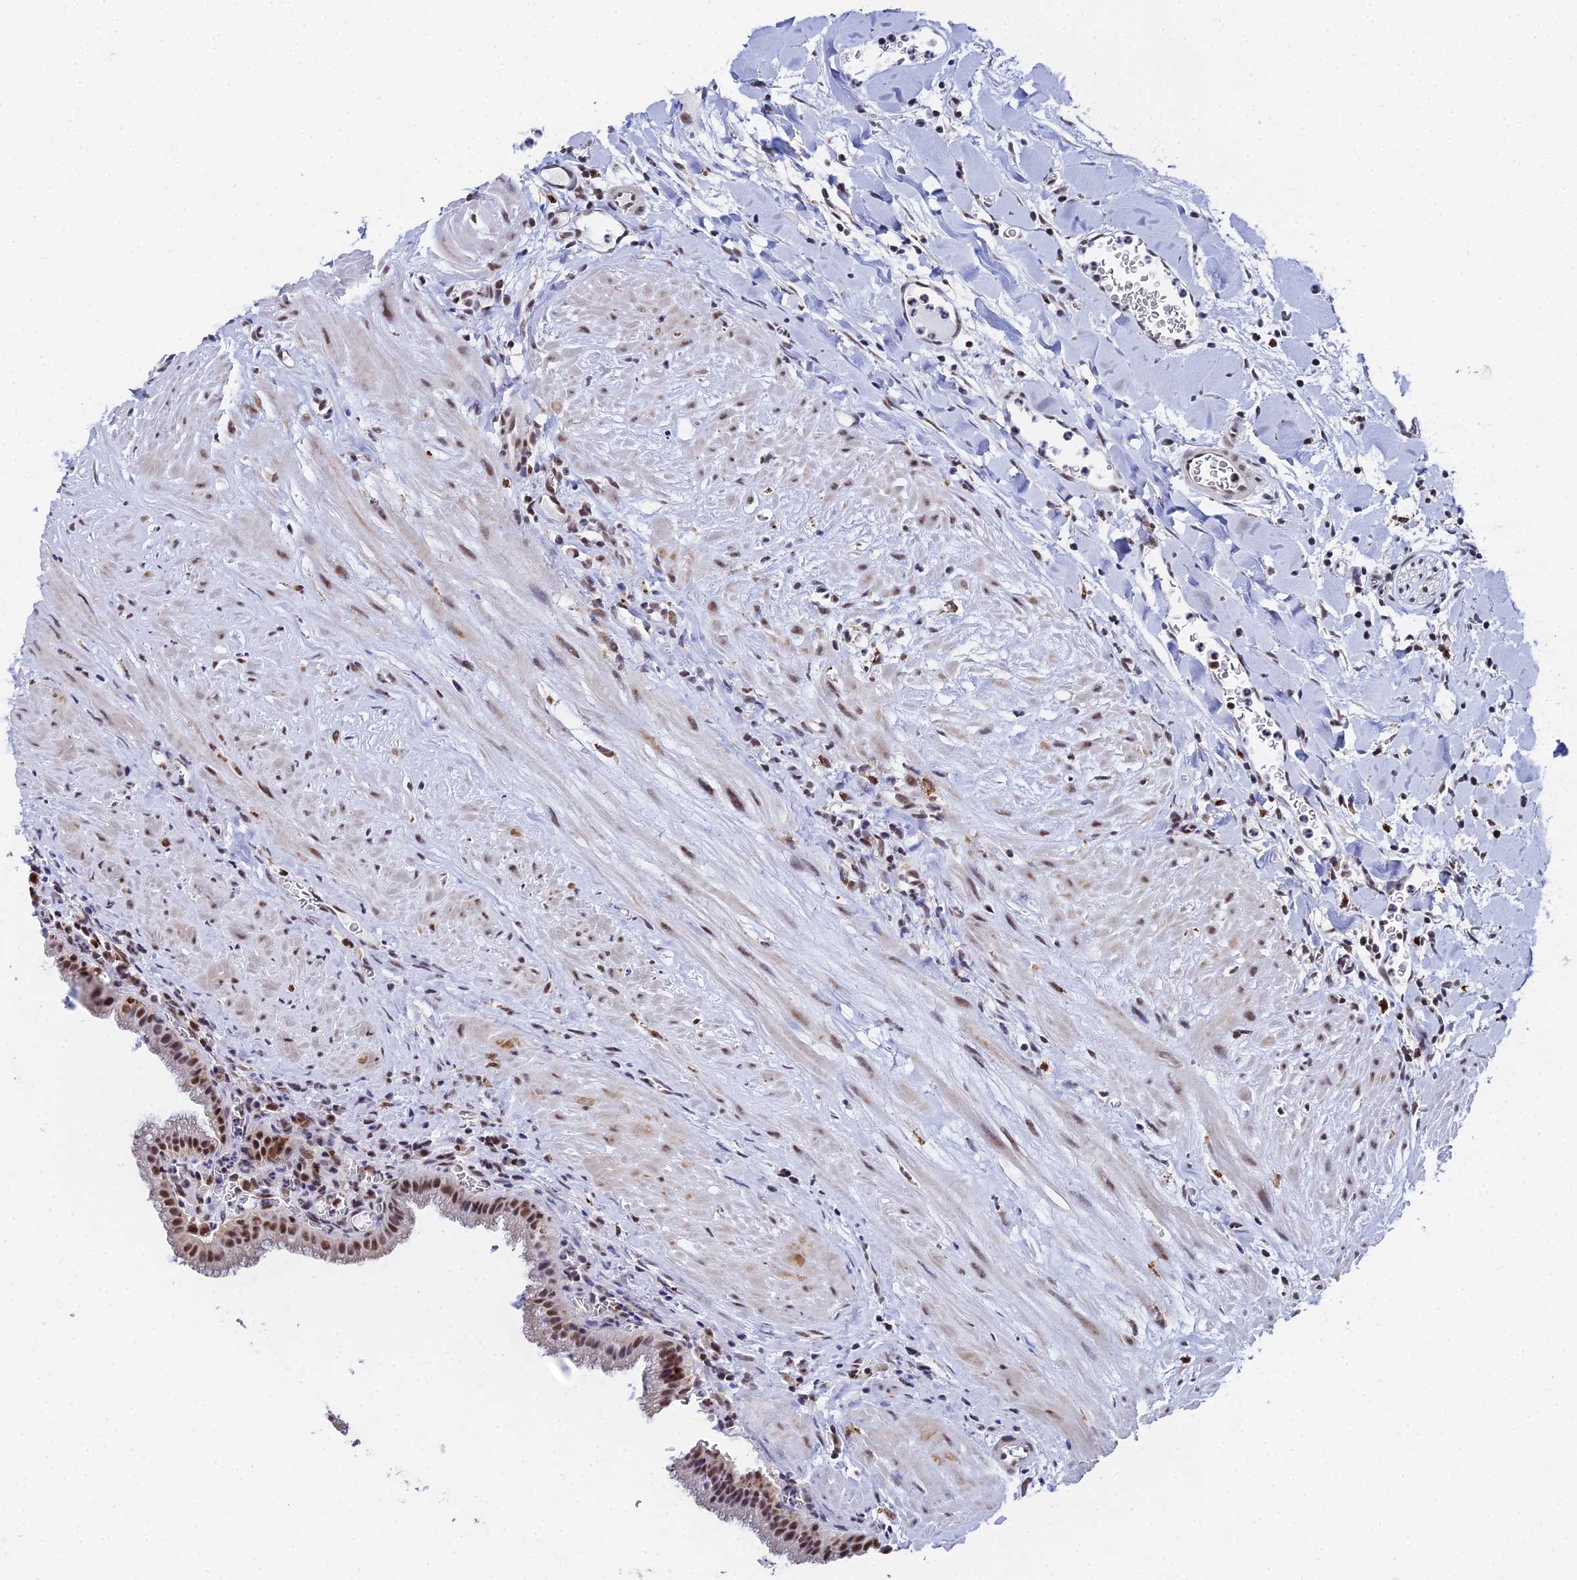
{"staining": {"intensity": "strong", "quantity": ">75%", "location": "nuclear"}, "tissue": "gallbladder", "cell_type": "Glandular cells", "image_type": "normal", "snomed": [{"axis": "morphology", "description": "Normal tissue, NOS"}, {"axis": "topography", "description": "Gallbladder"}], "caption": "Gallbladder stained with immunohistochemistry (IHC) shows strong nuclear staining in about >75% of glandular cells.", "gene": "MAGOHB", "patient": {"sex": "male", "age": 78}}